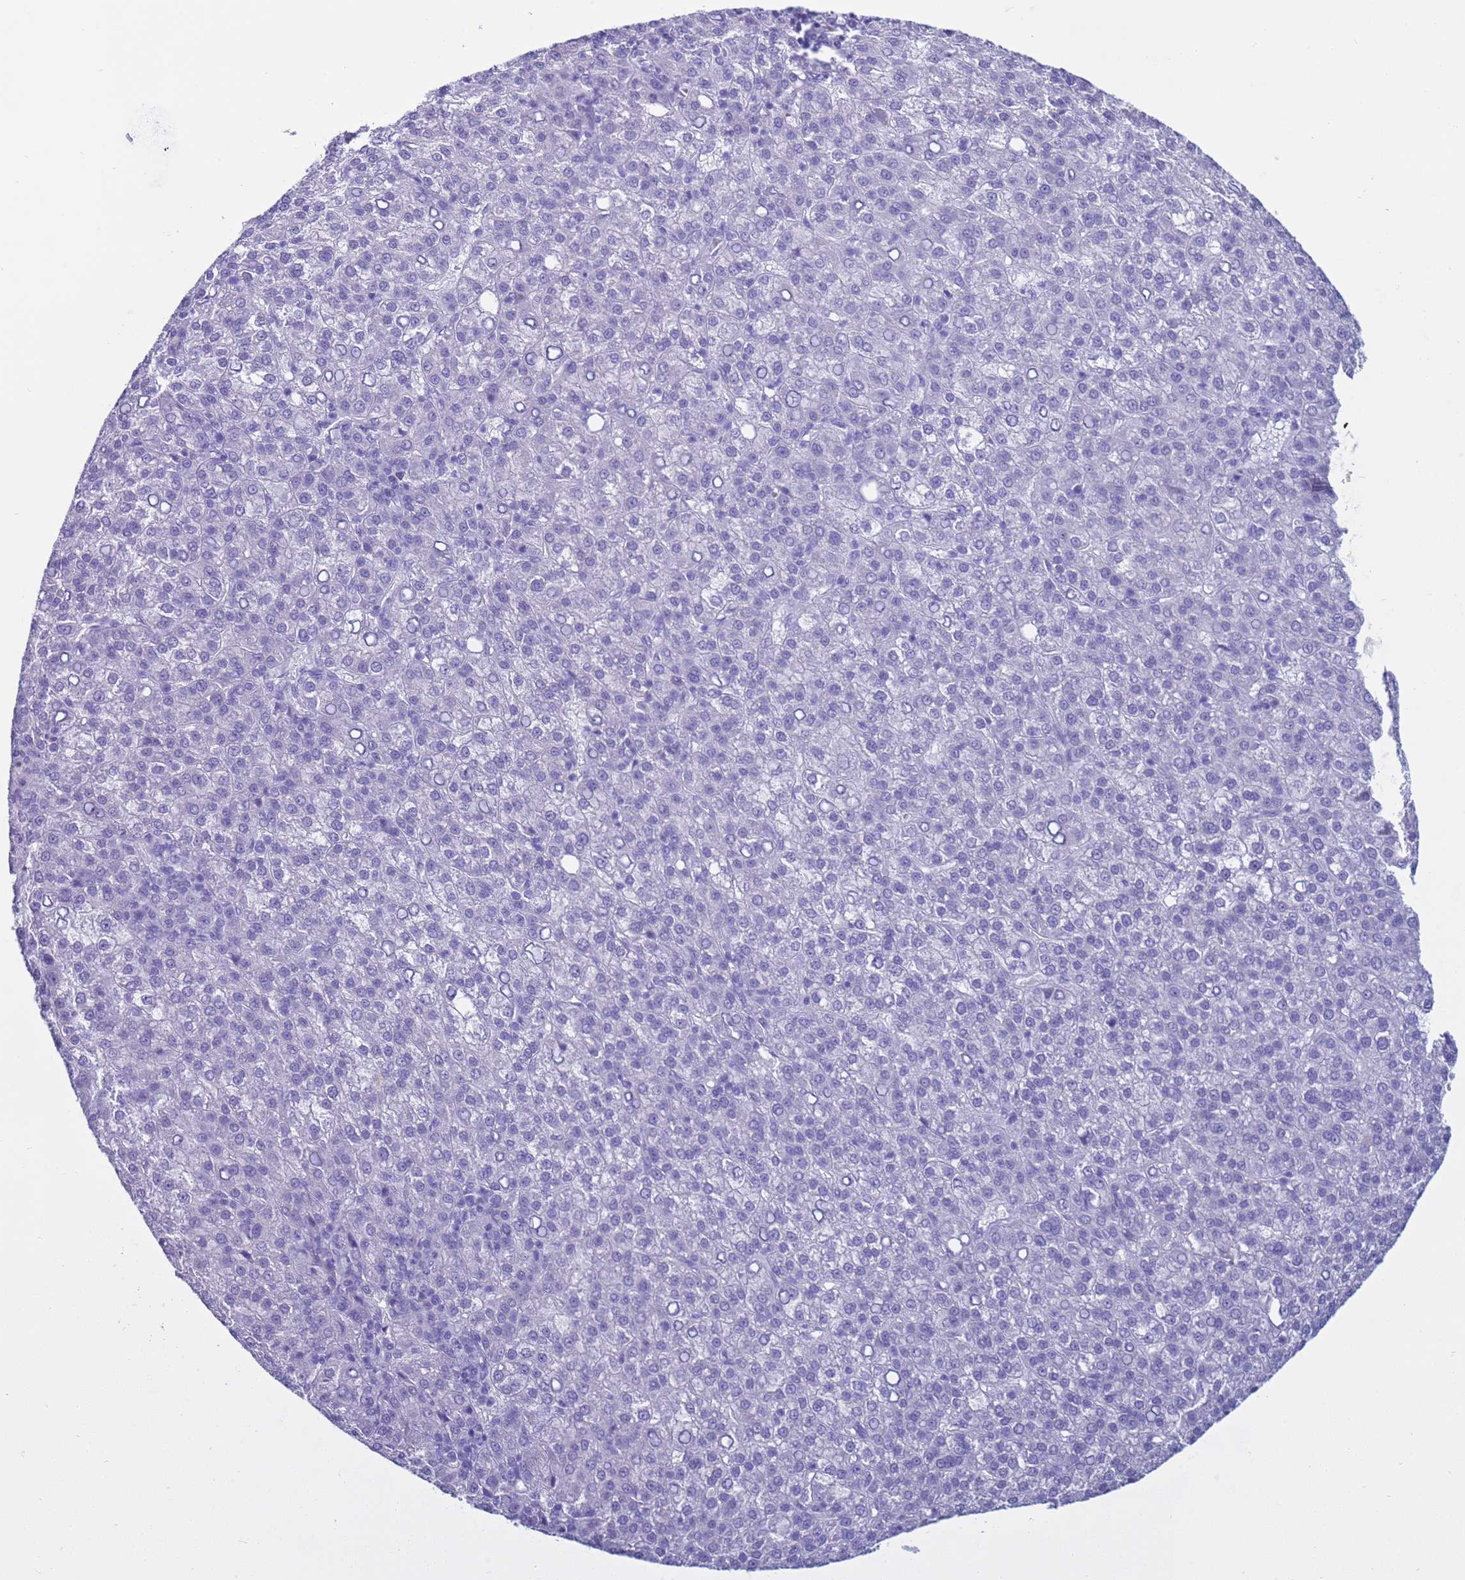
{"staining": {"intensity": "negative", "quantity": "none", "location": "none"}, "tissue": "liver cancer", "cell_type": "Tumor cells", "image_type": "cancer", "snomed": [{"axis": "morphology", "description": "Carcinoma, Hepatocellular, NOS"}, {"axis": "topography", "description": "Liver"}], "caption": "Protein analysis of hepatocellular carcinoma (liver) exhibits no significant staining in tumor cells.", "gene": "CST4", "patient": {"sex": "female", "age": 58}}